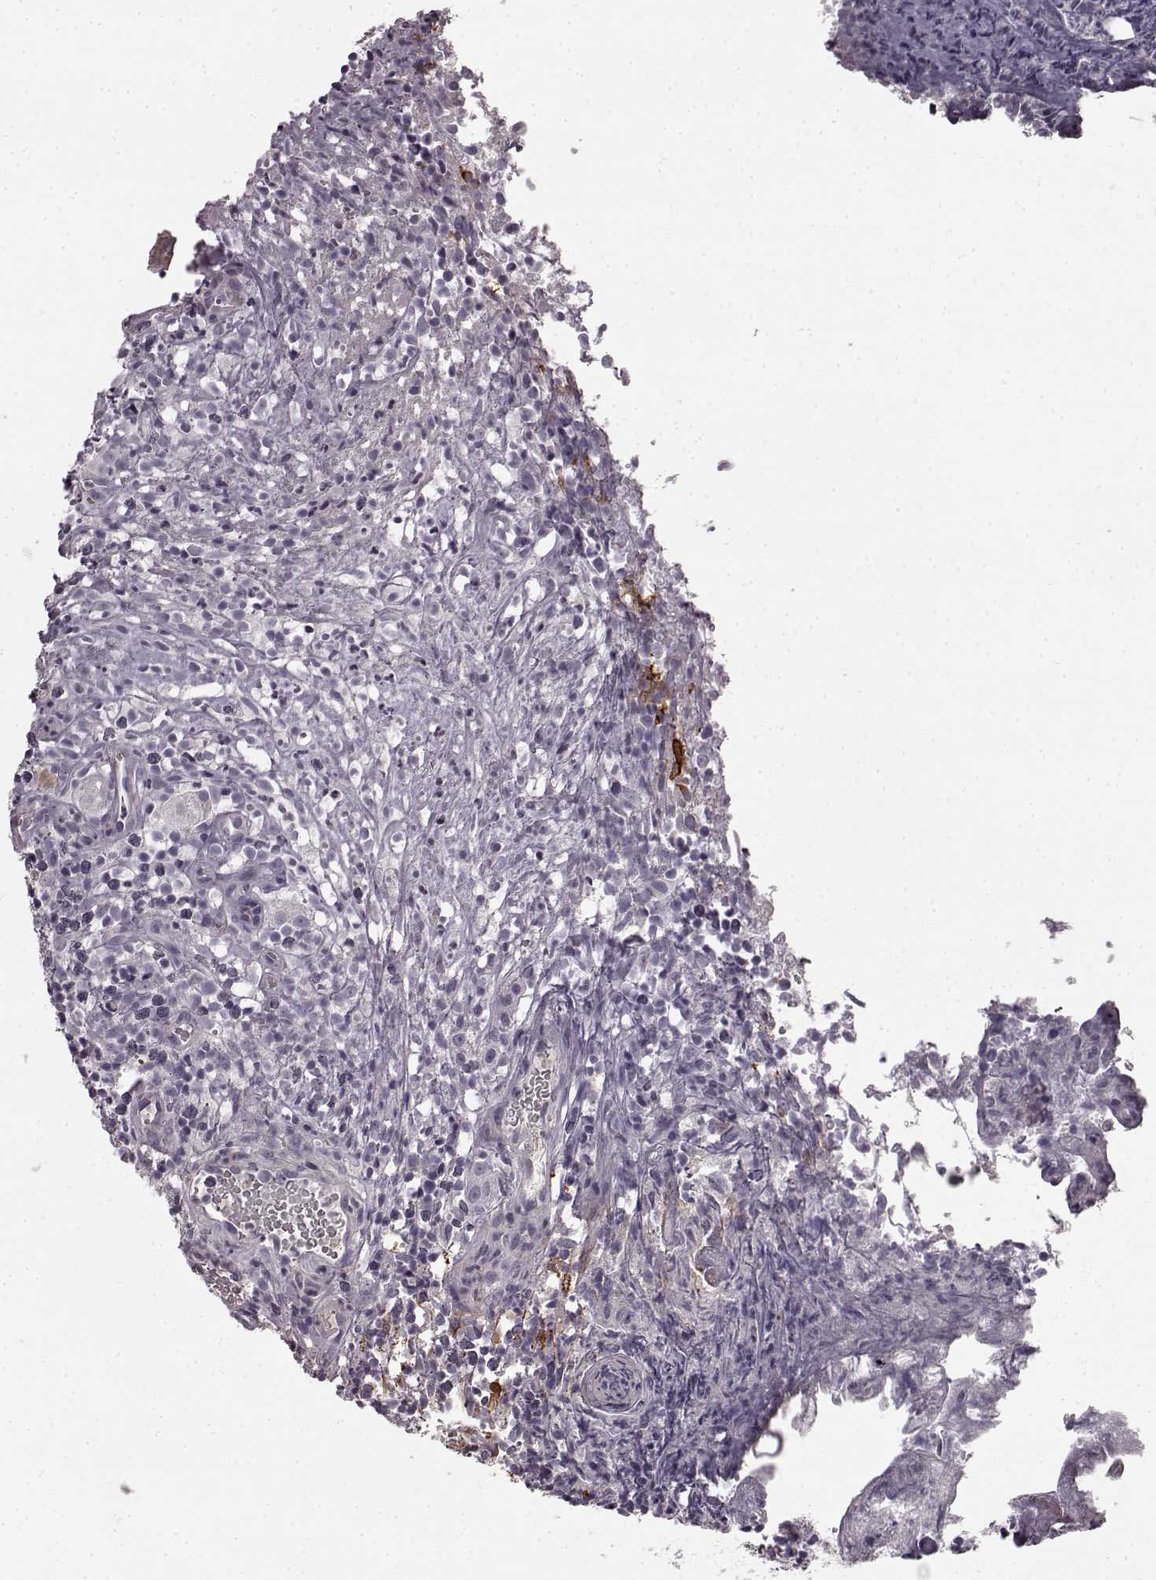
{"staining": {"intensity": "negative", "quantity": "none", "location": "none"}, "tissue": "prostate cancer", "cell_type": "Tumor cells", "image_type": "cancer", "snomed": [{"axis": "morphology", "description": "Adenocarcinoma, High grade"}, {"axis": "topography", "description": "Prostate"}], "caption": "The micrograph shows no staining of tumor cells in adenocarcinoma (high-grade) (prostate).", "gene": "KRT85", "patient": {"sex": "male", "age": 53}}